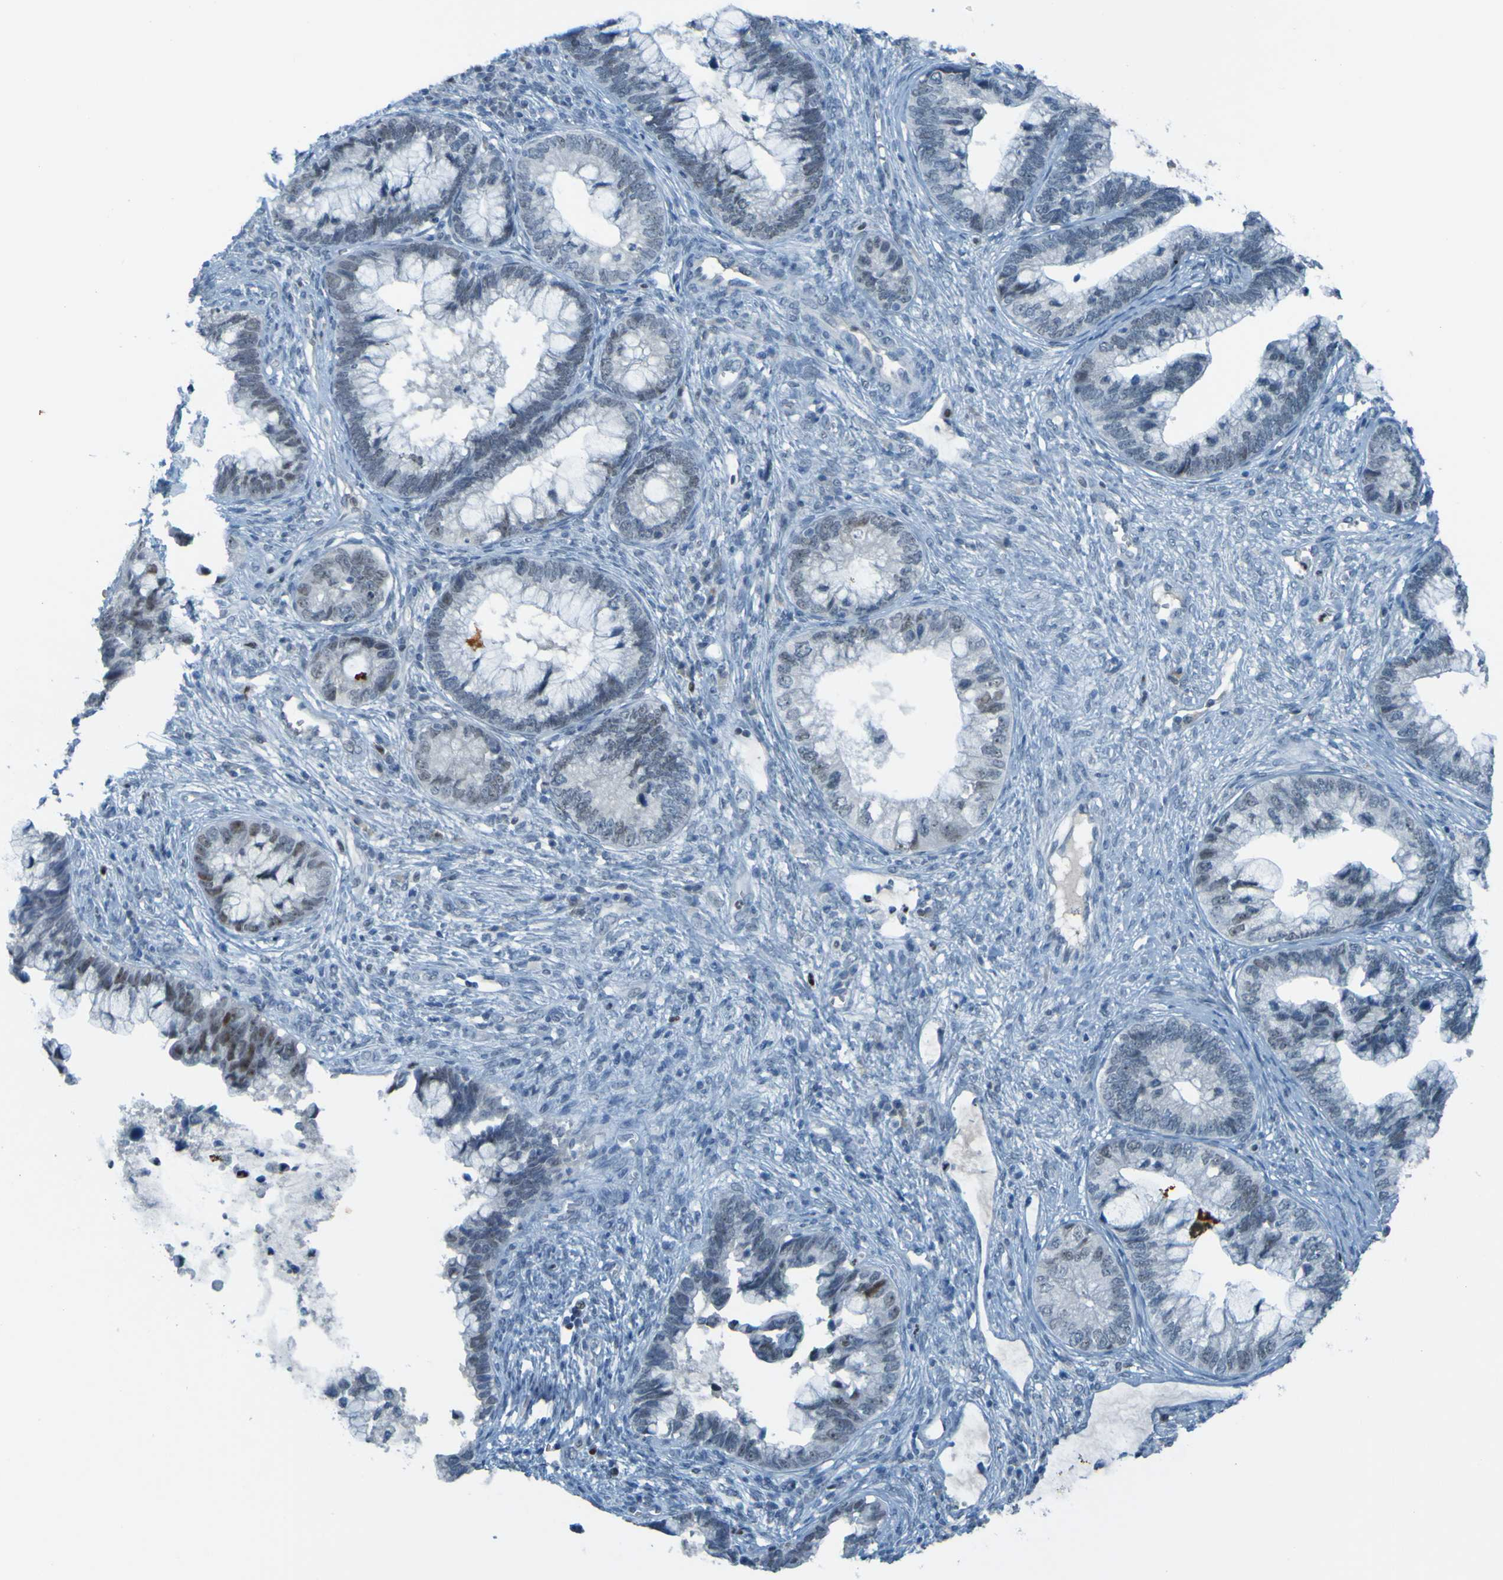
{"staining": {"intensity": "negative", "quantity": "none", "location": "none"}, "tissue": "cervical cancer", "cell_type": "Tumor cells", "image_type": "cancer", "snomed": [{"axis": "morphology", "description": "Adenocarcinoma, NOS"}, {"axis": "topography", "description": "Cervix"}], "caption": "The histopathology image exhibits no staining of tumor cells in cervical cancer (adenocarcinoma).", "gene": "USP36", "patient": {"sex": "female", "age": 44}}